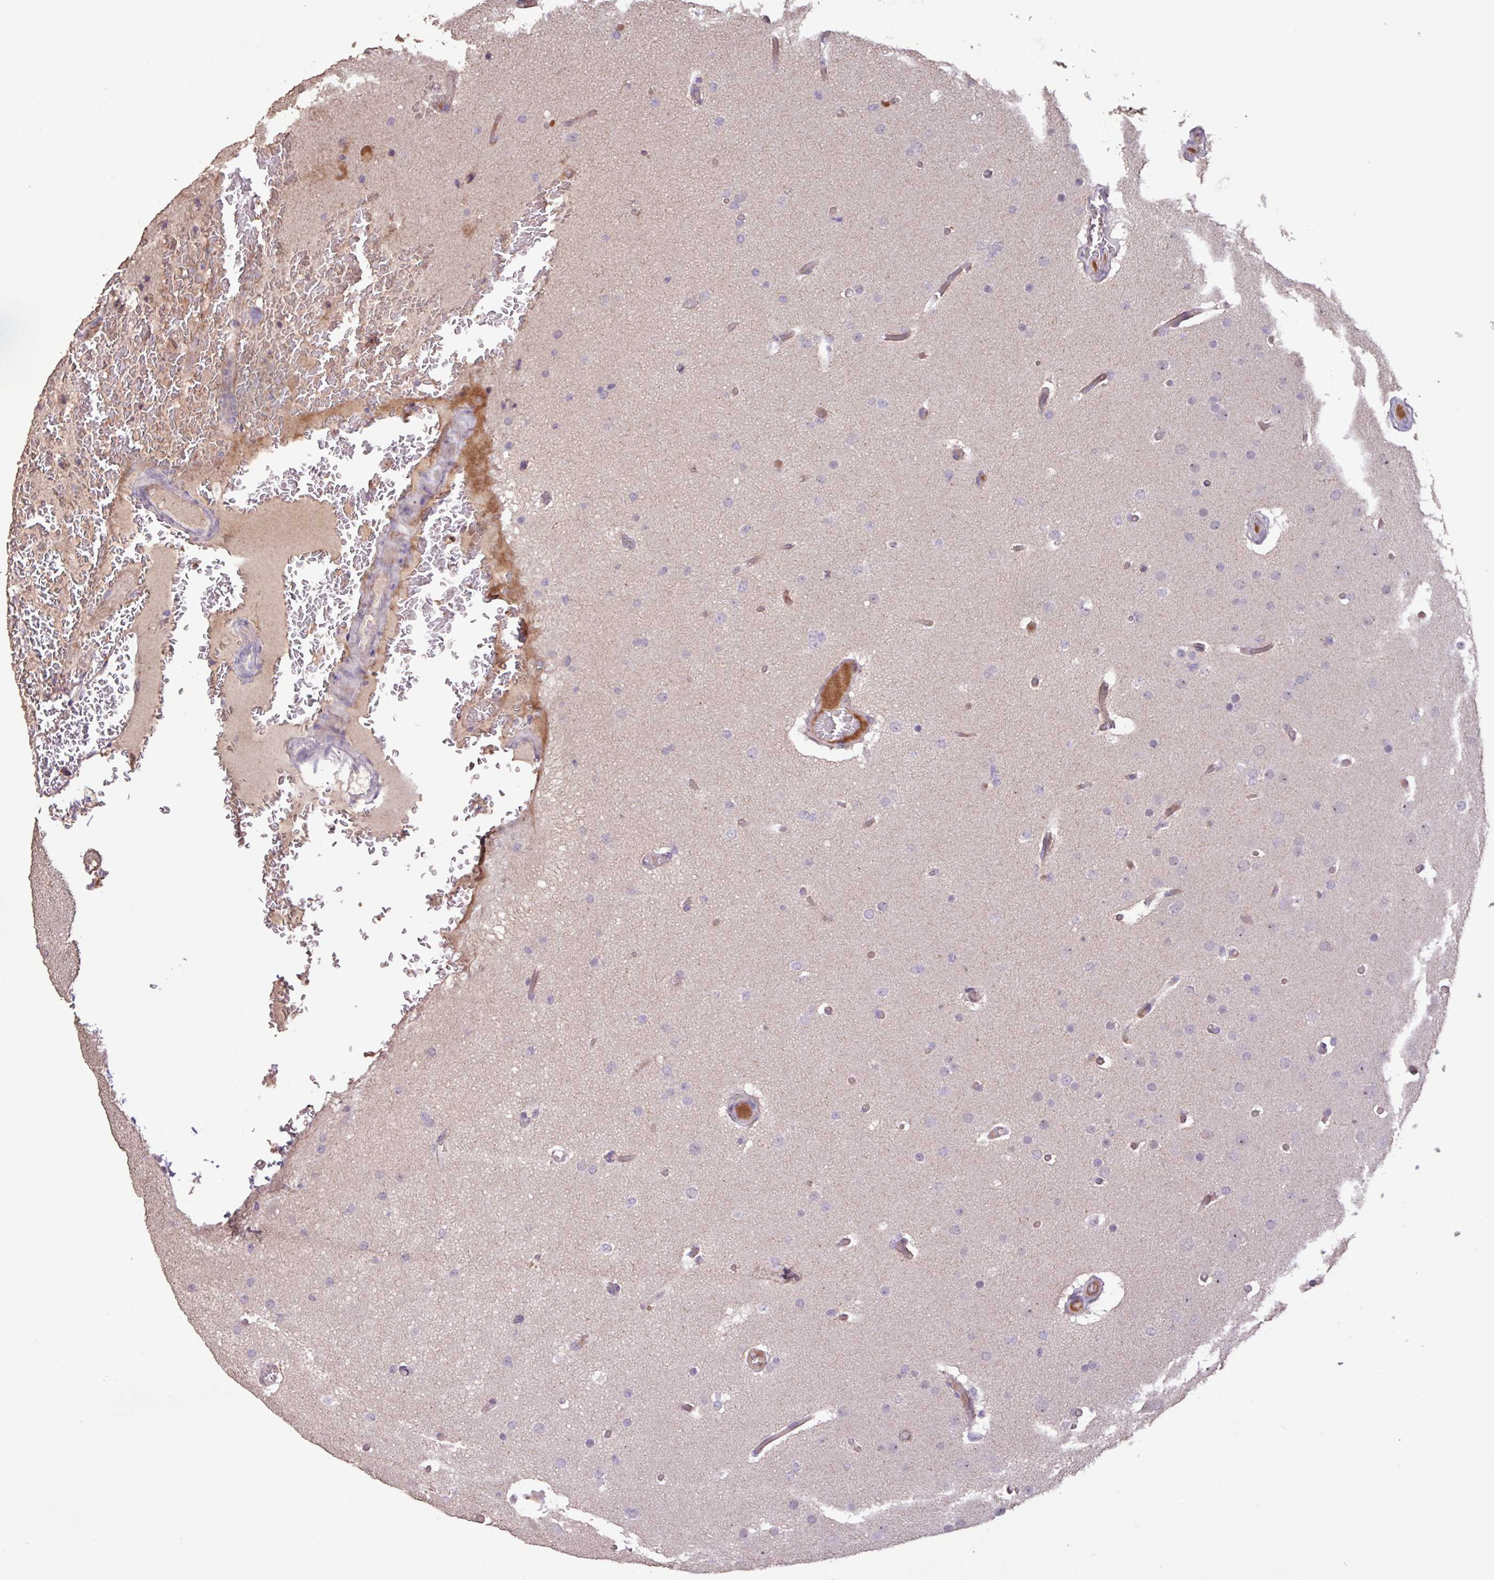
{"staining": {"intensity": "negative", "quantity": "none", "location": "none"}, "tissue": "glioma", "cell_type": "Tumor cells", "image_type": "cancer", "snomed": [{"axis": "morphology", "description": "Glioma, malignant, High grade"}, {"axis": "topography", "description": "Cerebral cortex"}], "caption": "Immunohistochemistry (IHC) photomicrograph of neoplastic tissue: malignant glioma (high-grade) stained with DAB (3,3'-diaminobenzidine) reveals no significant protein positivity in tumor cells. (Stains: DAB (3,3'-diaminobenzidine) immunohistochemistry with hematoxylin counter stain, Microscopy: brightfield microscopy at high magnification).", "gene": "L3MBTL3", "patient": {"sex": "female", "age": 36}}